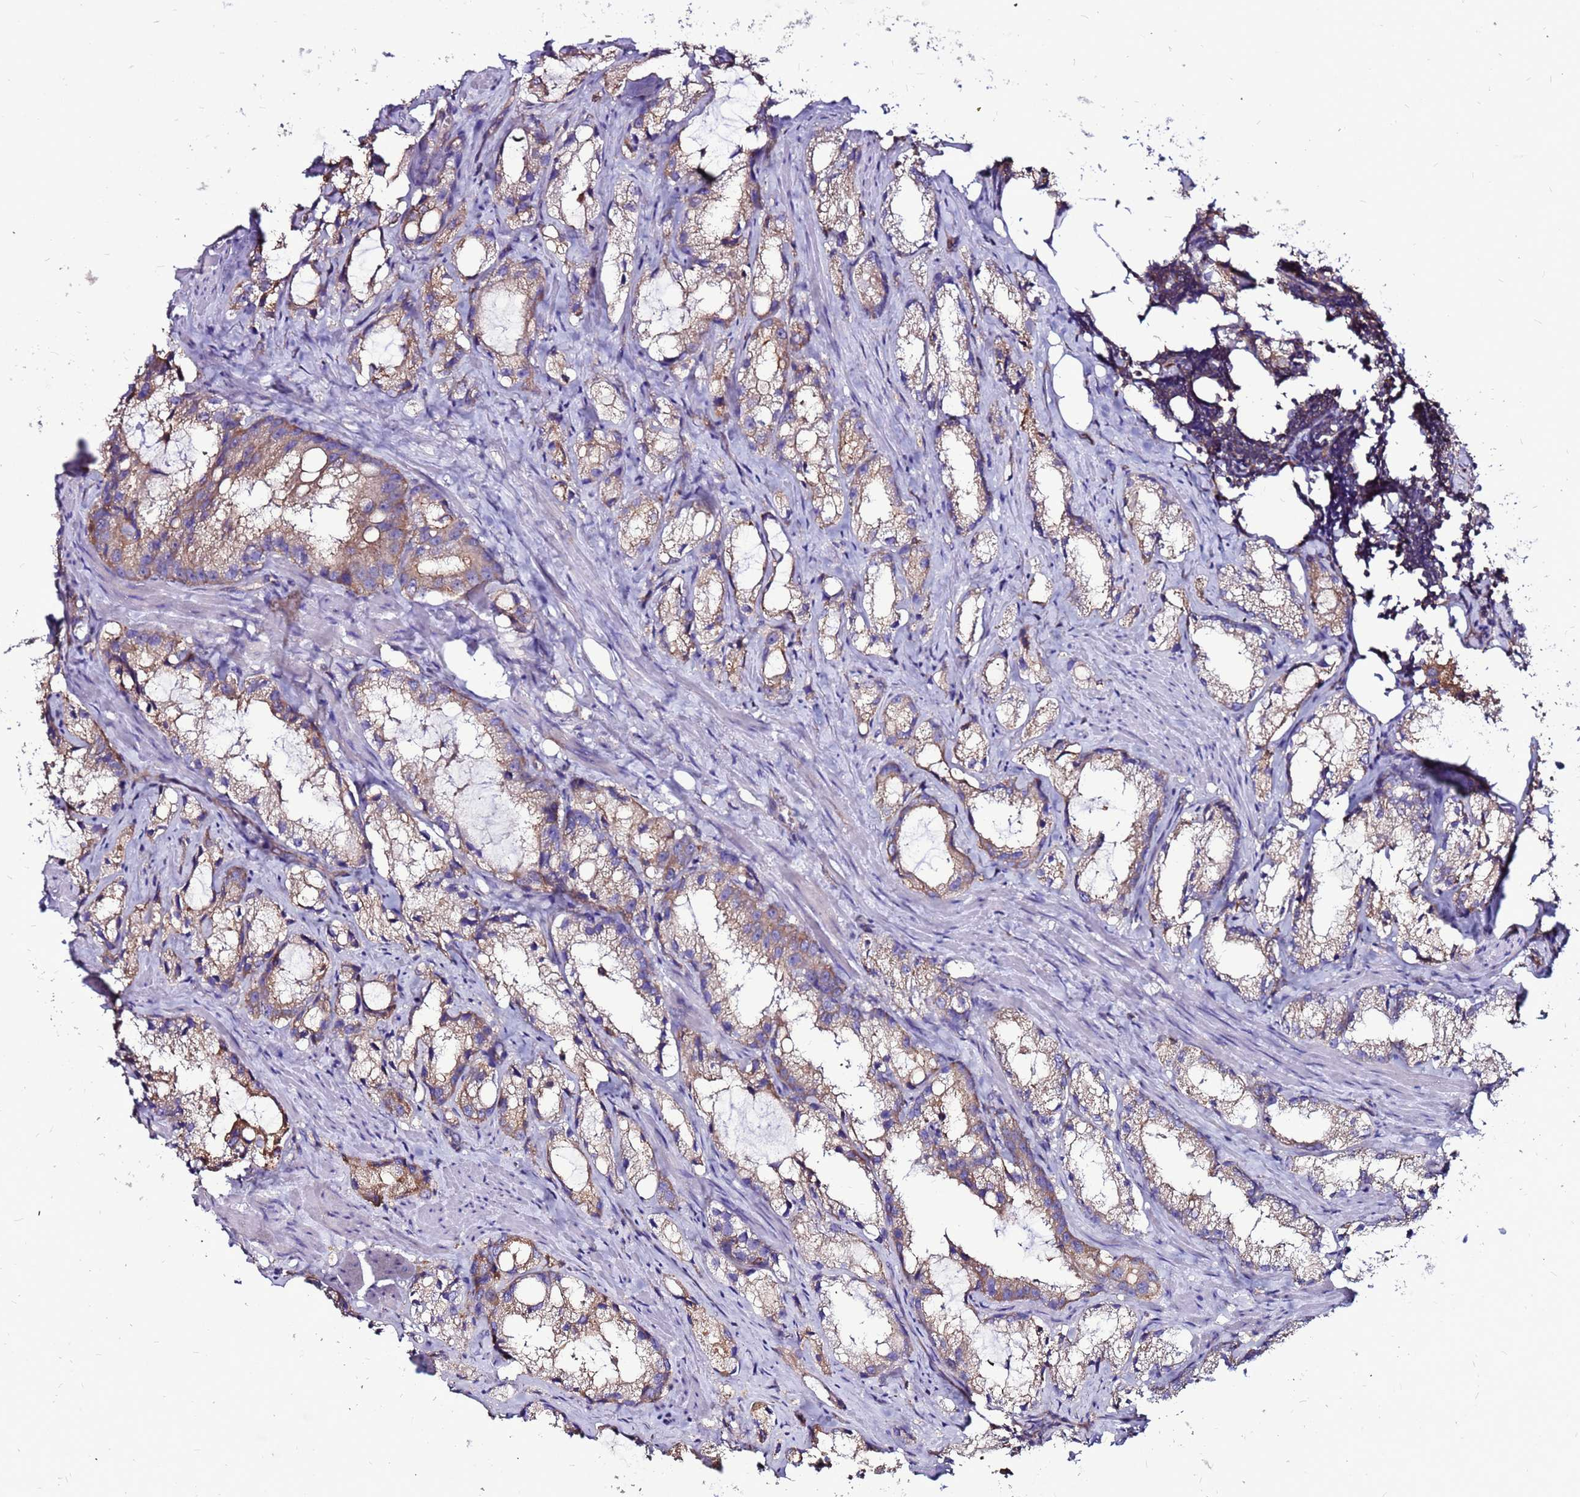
{"staining": {"intensity": "moderate", "quantity": ">75%", "location": "cytoplasmic/membranous"}, "tissue": "prostate cancer", "cell_type": "Tumor cells", "image_type": "cancer", "snomed": [{"axis": "morphology", "description": "Adenocarcinoma, High grade"}, {"axis": "topography", "description": "Prostate"}], "caption": "Moderate cytoplasmic/membranous staining is appreciated in about >75% of tumor cells in high-grade adenocarcinoma (prostate).", "gene": "NRN1L", "patient": {"sex": "male", "age": 66}}